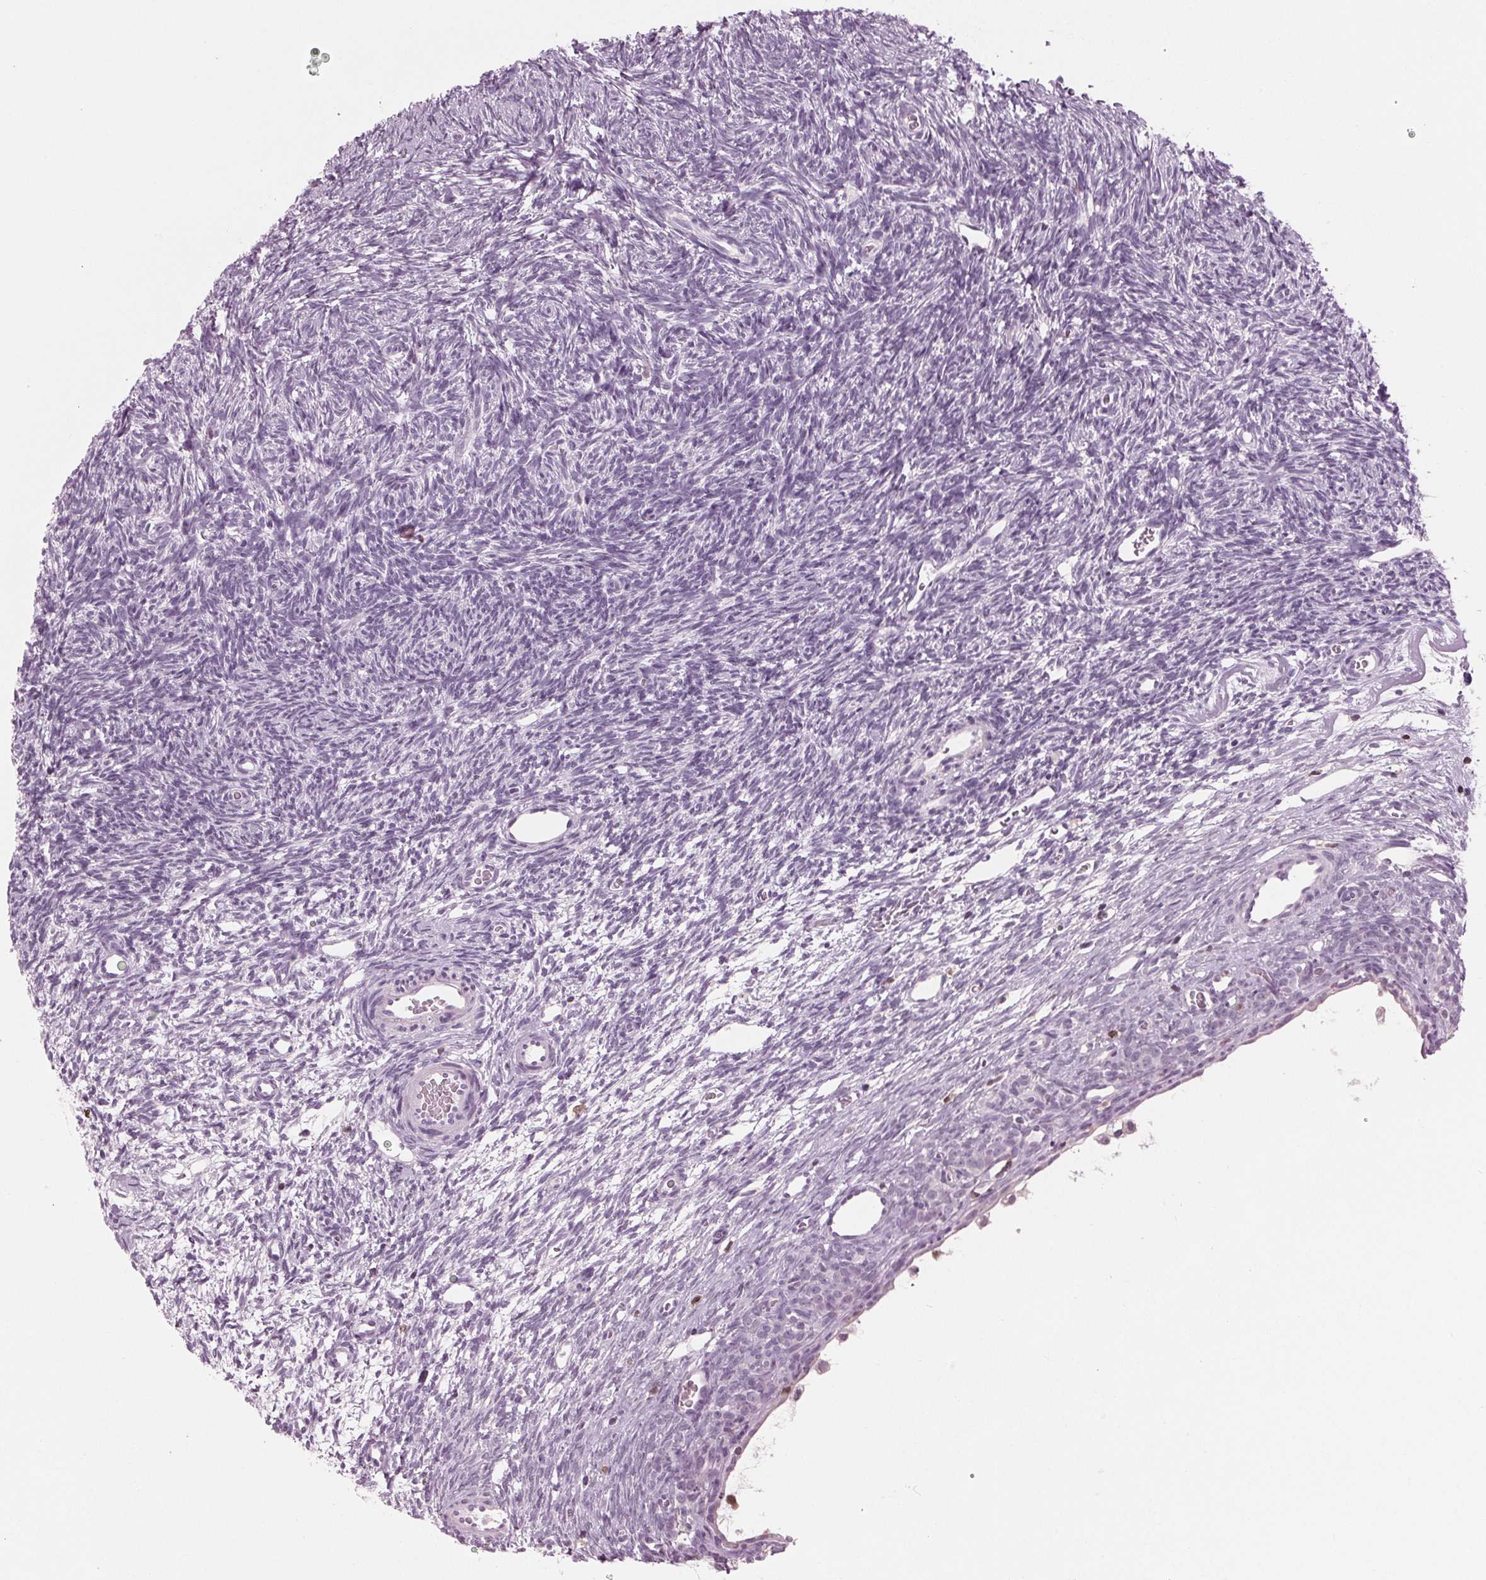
{"staining": {"intensity": "negative", "quantity": "none", "location": "none"}, "tissue": "ovary", "cell_type": "Follicle cells", "image_type": "normal", "snomed": [{"axis": "morphology", "description": "Normal tissue, NOS"}, {"axis": "topography", "description": "Ovary"}], "caption": "Immunohistochemical staining of benign ovary shows no significant positivity in follicle cells. Brightfield microscopy of immunohistochemistry stained with DAB (3,3'-diaminobenzidine) (brown) and hematoxylin (blue), captured at high magnification.", "gene": "BTLA", "patient": {"sex": "female", "age": 34}}